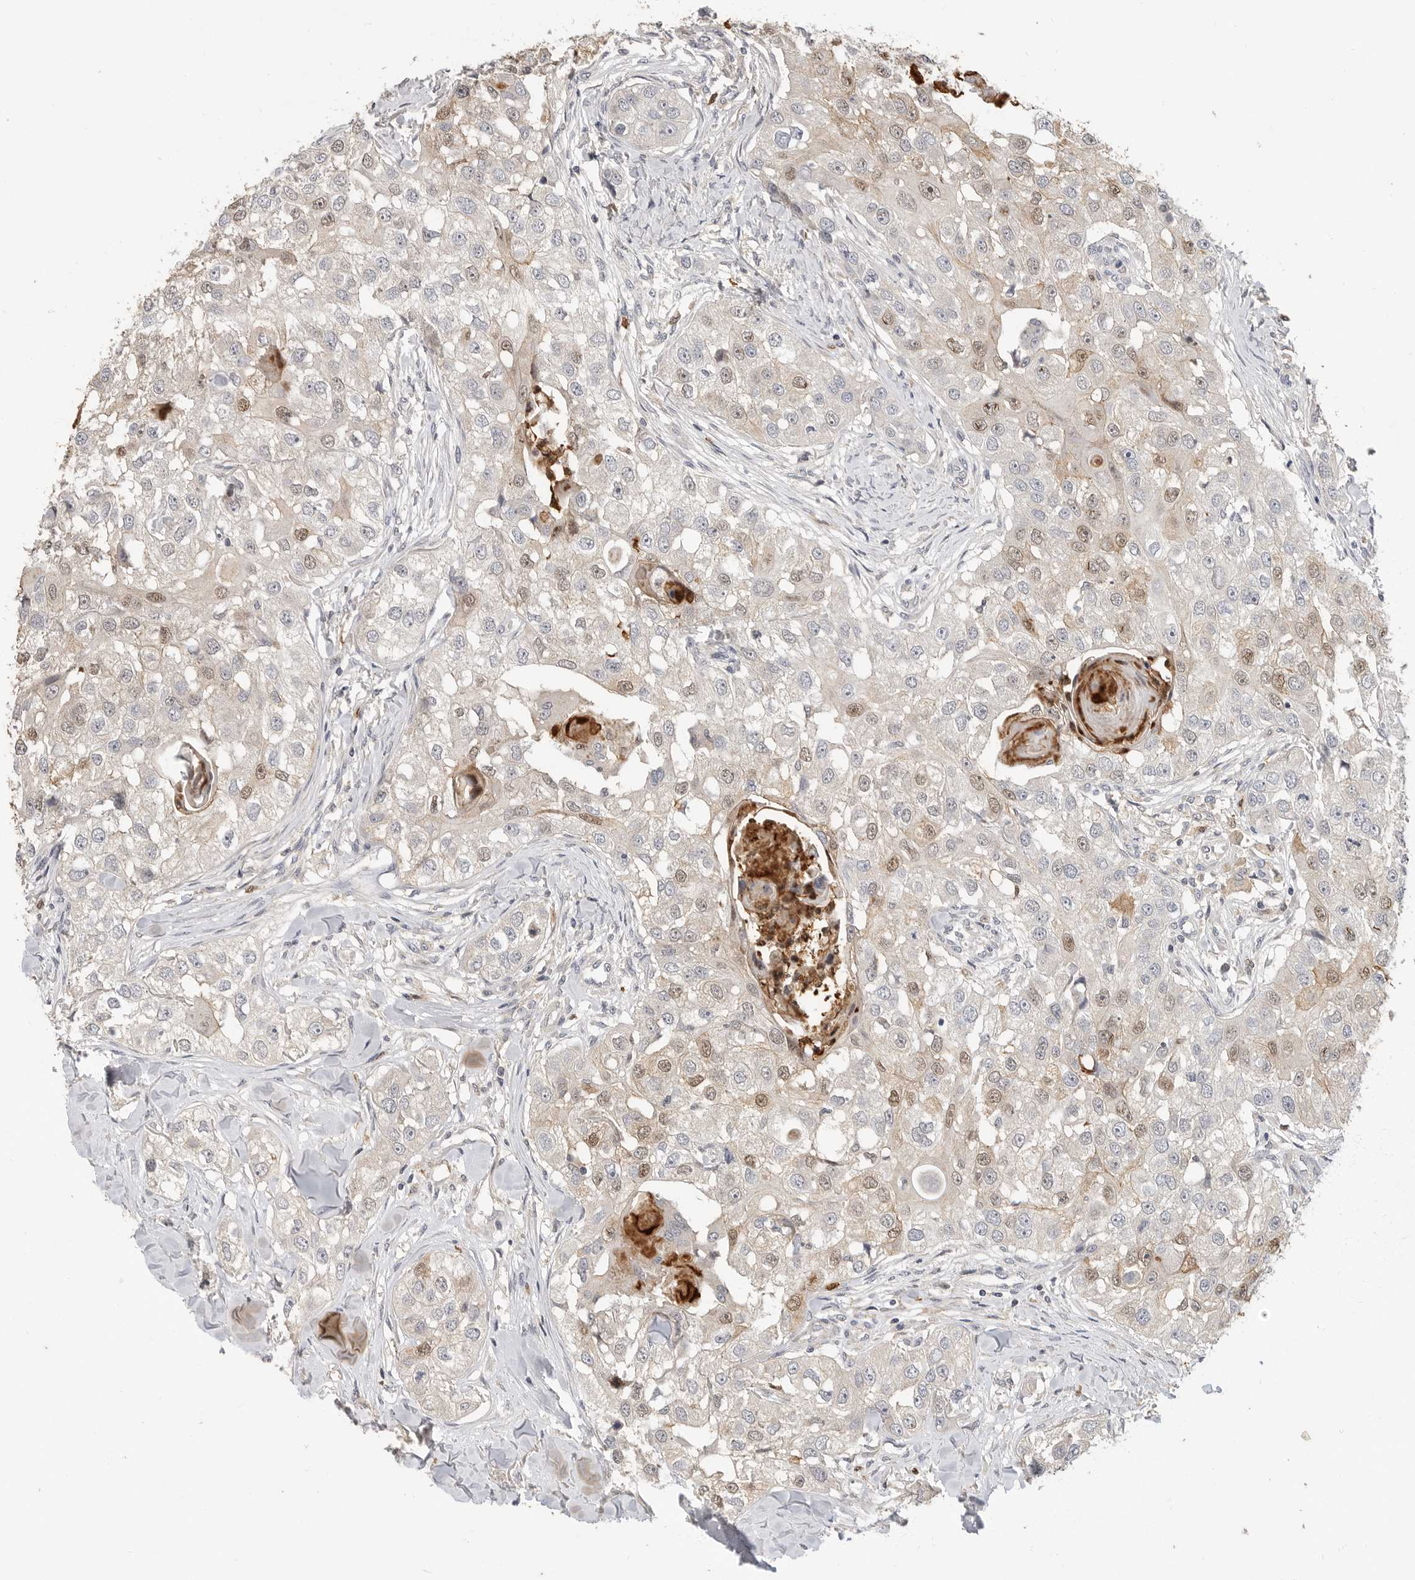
{"staining": {"intensity": "weak", "quantity": "<25%", "location": "cytoplasmic/membranous,nuclear"}, "tissue": "head and neck cancer", "cell_type": "Tumor cells", "image_type": "cancer", "snomed": [{"axis": "morphology", "description": "Normal tissue, NOS"}, {"axis": "morphology", "description": "Squamous cell carcinoma, NOS"}, {"axis": "topography", "description": "Skeletal muscle"}, {"axis": "topography", "description": "Head-Neck"}], "caption": "Tumor cells show no significant protein positivity in squamous cell carcinoma (head and neck).", "gene": "LTBR", "patient": {"sex": "male", "age": 51}}